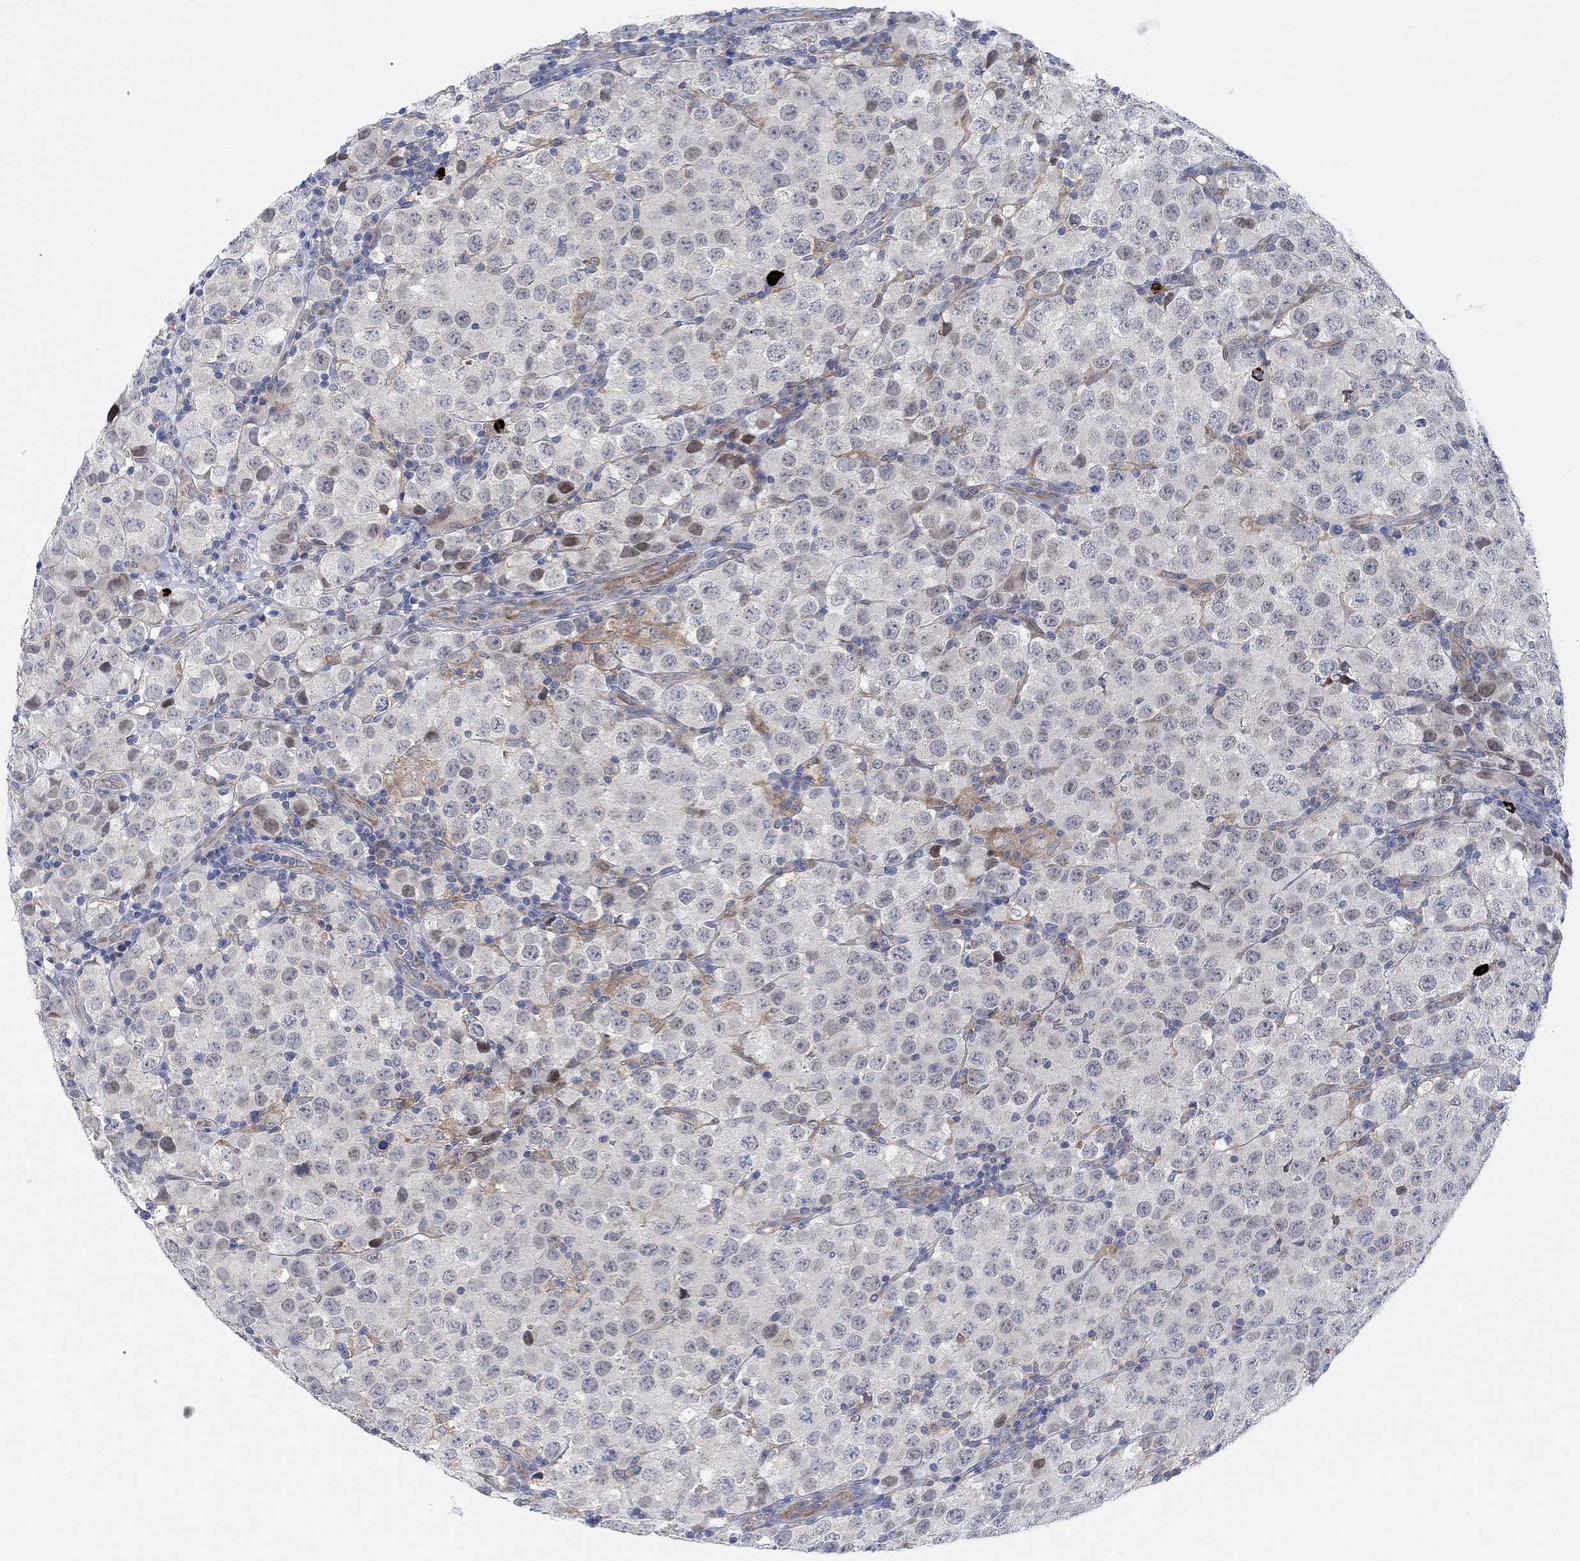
{"staining": {"intensity": "negative", "quantity": "none", "location": "none"}, "tissue": "testis cancer", "cell_type": "Tumor cells", "image_type": "cancer", "snomed": [{"axis": "morphology", "description": "Seminoma, NOS"}, {"axis": "topography", "description": "Testis"}], "caption": "Testis cancer was stained to show a protein in brown. There is no significant staining in tumor cells. (DAB immunohistochemistry (IHC) with hematoxylin counter stain).", "gene": "PMFBP1", "patient": {"sex": "male", "age": 34}}